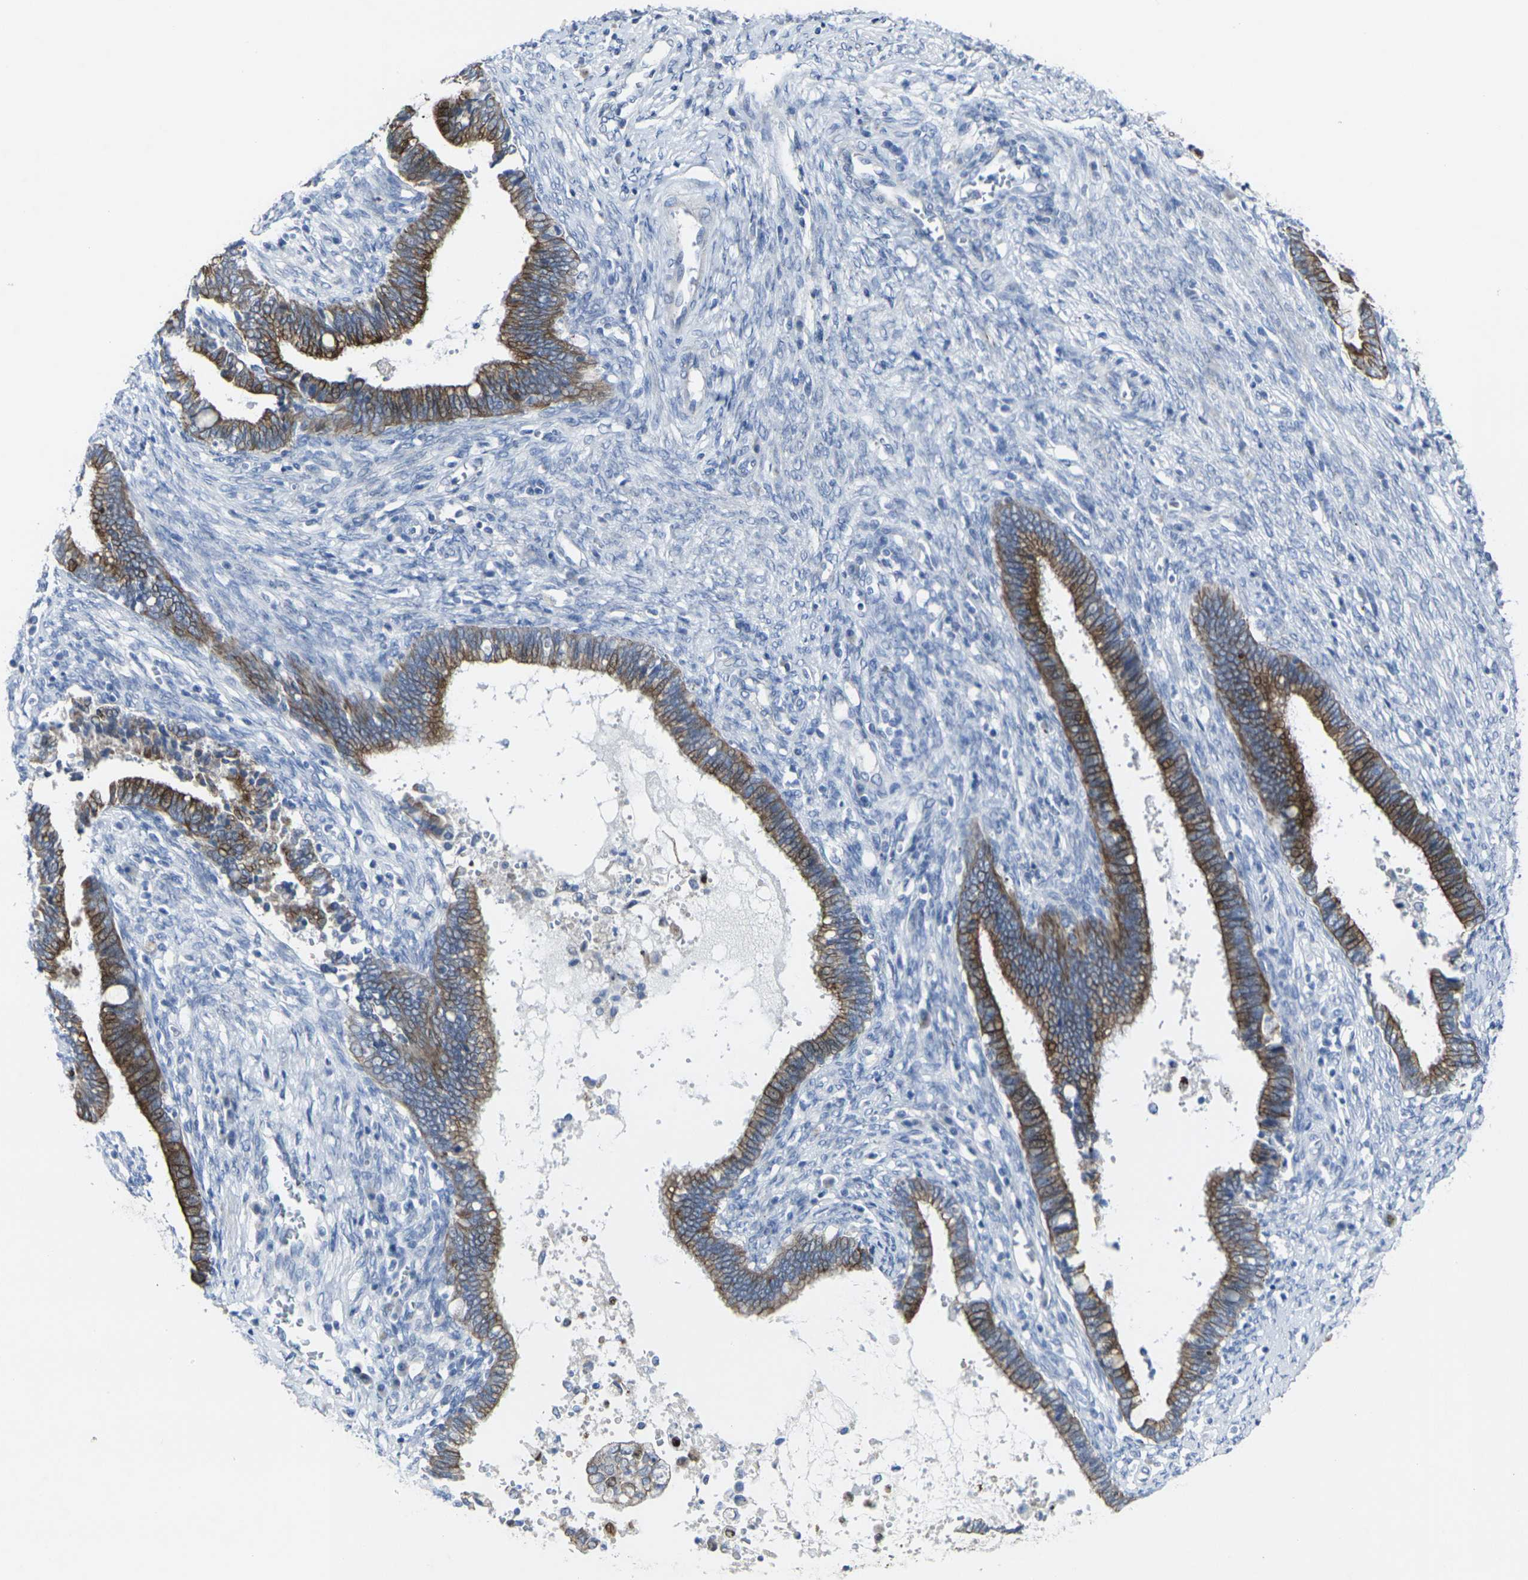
{"staining": {"intensity": "strong", "quantity": ">75%", "location": "cytoplasmic/membranous"}, "tissue": "cervical cancer", "cell_type": "Tumor cells", "image_type": "cancer", "snomed": [{"axis": "morphology", "description": "Adenocarcinoma, NOS"}, {"axis": "topography", "description": "Cervix"}], "caption": "Strong cytoplasmic/membranous expression is present in about >75% of tumor cells in cervical adenocarcinoma. (DAB (3,3'-diaminobenzidine) = brown stain, brightfield microscopy at high magnification).", "gene": "ANKRD46", "patient": {"sex": "female", "age": 44}}